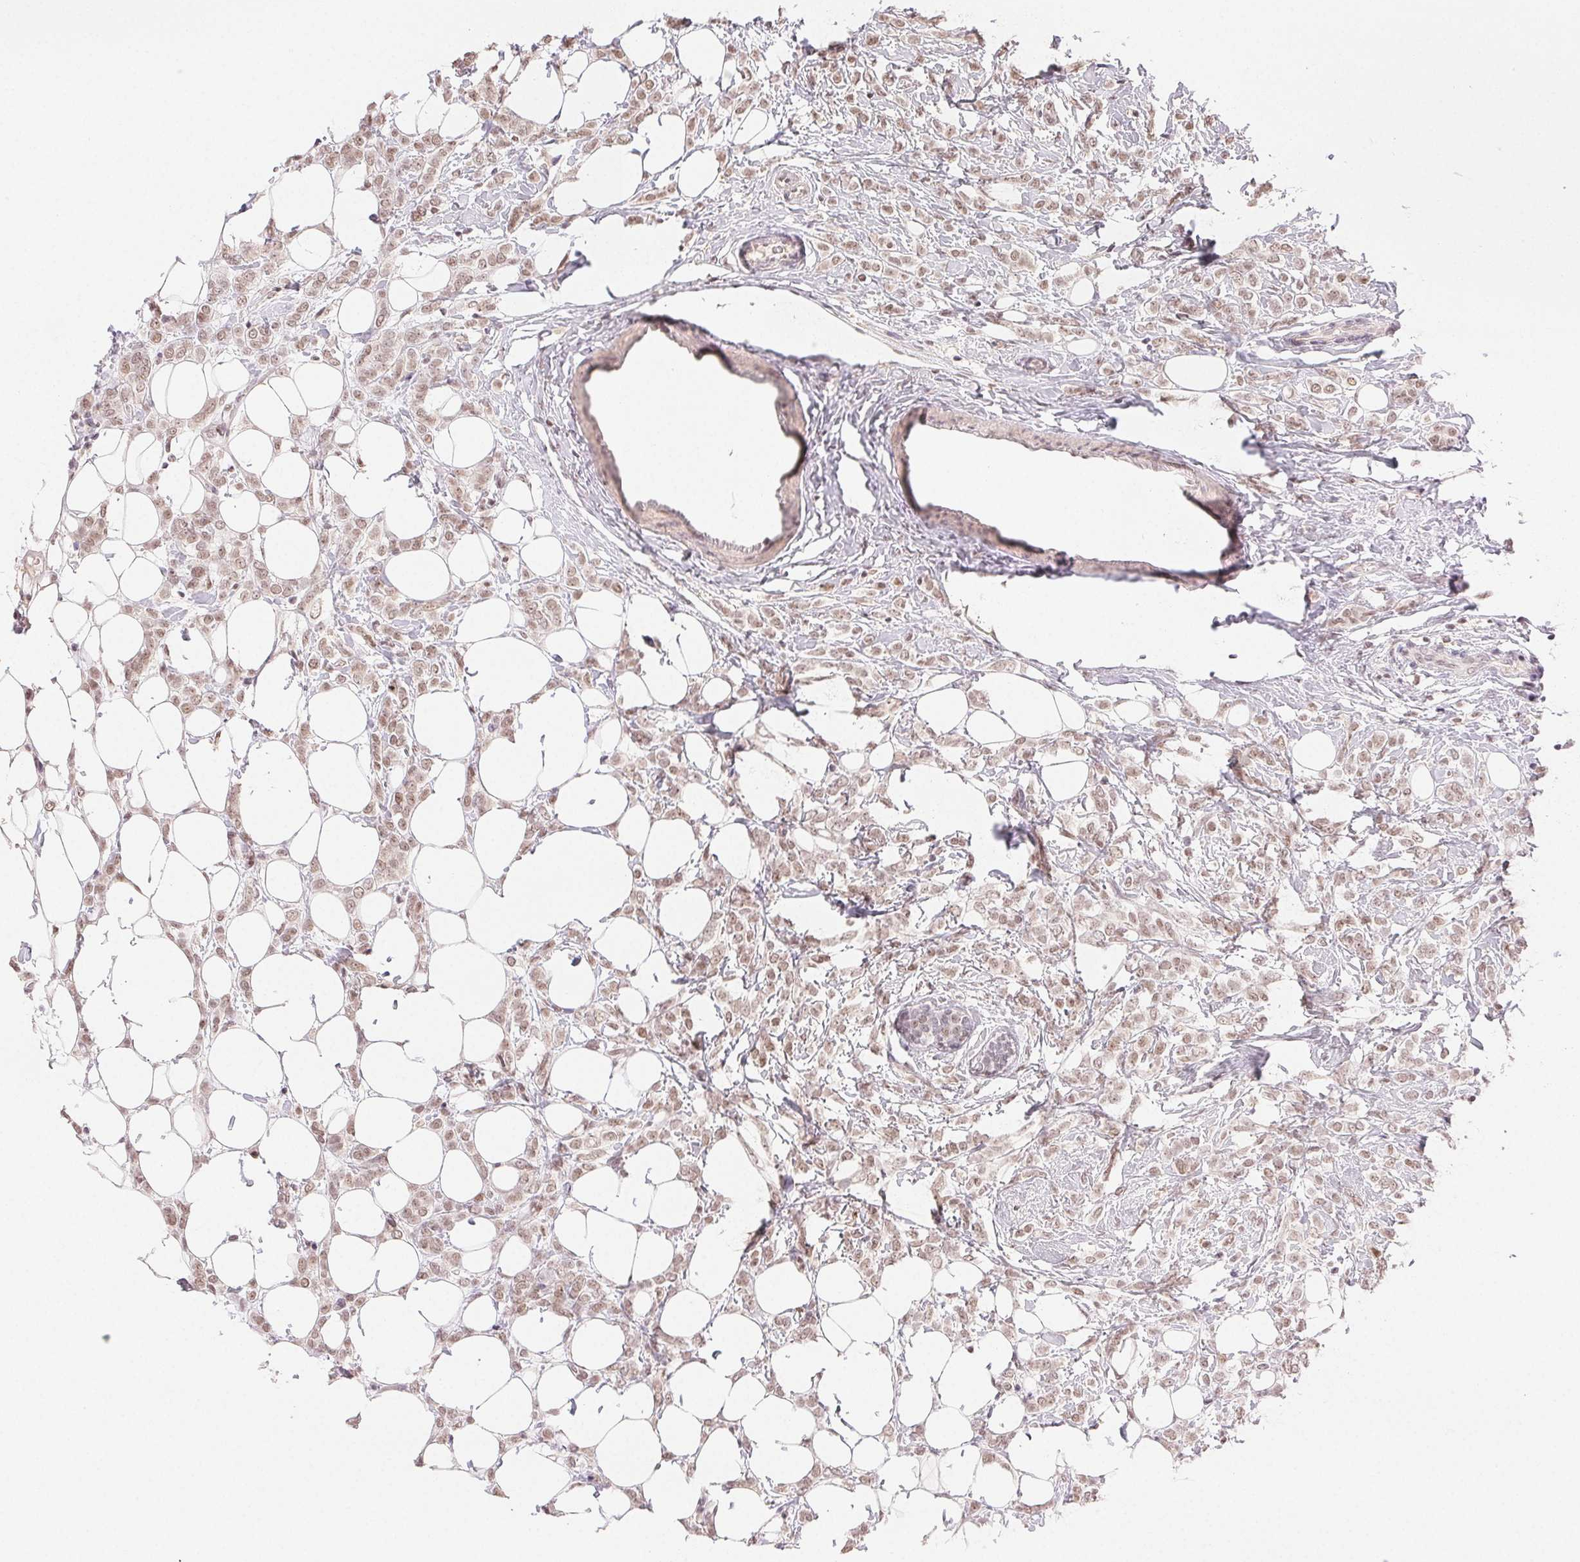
{"staining": {"intensity": "moderate", "quantity": ">75%", "location": "nuclear"}, "tissue": "breast cancer", "cell_type": "Tumor cells", "image_type": "cancer", "snomed": [{"axis": "morphology", "description": "Lobular carcinoma"}, {"axis": "topography", "description": "Breast"}], "caption": "IHC staining of breast lobular carcinoma, which shows medium levels of moderate nuclear expression in approximately >75% of tumor cells indicating moderate nuclear protein staining. The staining was performed using DAB (brown) for protein detection and nuclei were counterstained in hematoxylin (blue).", "gene": "PRPF18", "patient": {"sex": "female", "age": 49}}